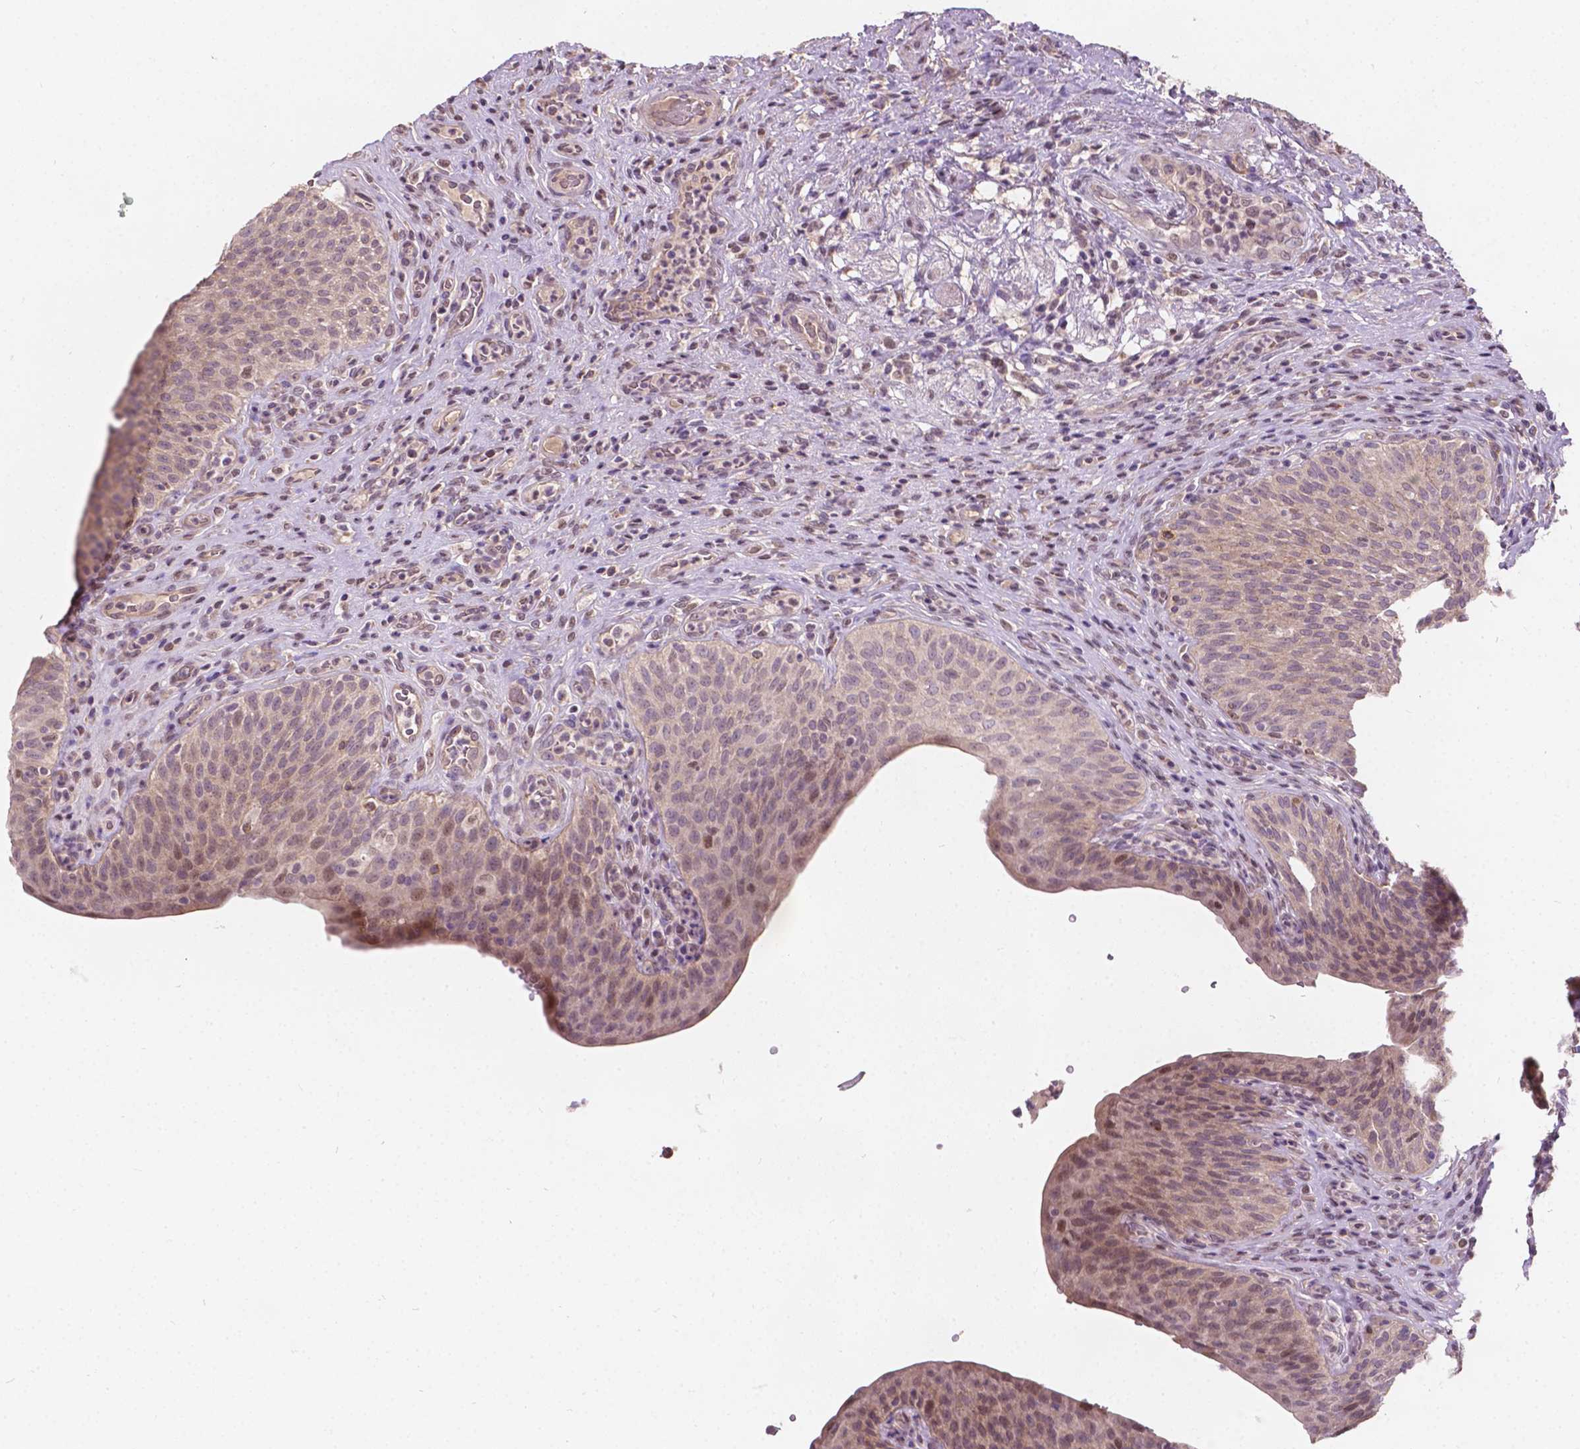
{"staining": {"intensity": "weak", "quantity": "<25%", "location": "nuclear"}, "tissue": "urinary bladder", "cell_type": "Urothelial cells", "image_type": "normal", "snomed": [{"axis": "morphology", "description": "Normal tissue, NOS"}, {"axis": "topography", "description": "Urinary bladder"}, {"axis": "topography", "description": "Peripheral nerve tissue"}], "caption": "IHC histopathology image of benign urinary bladder stained for a protein (brown), which exhibits no staining in urothelial cells. (DAB (3,3'-diaminobenzidine) immunohistochemistry visualized using brightfield microscopy, high magnification).", "gene": "DUSP16", "patient": {"sex": "male", "age": 66}}